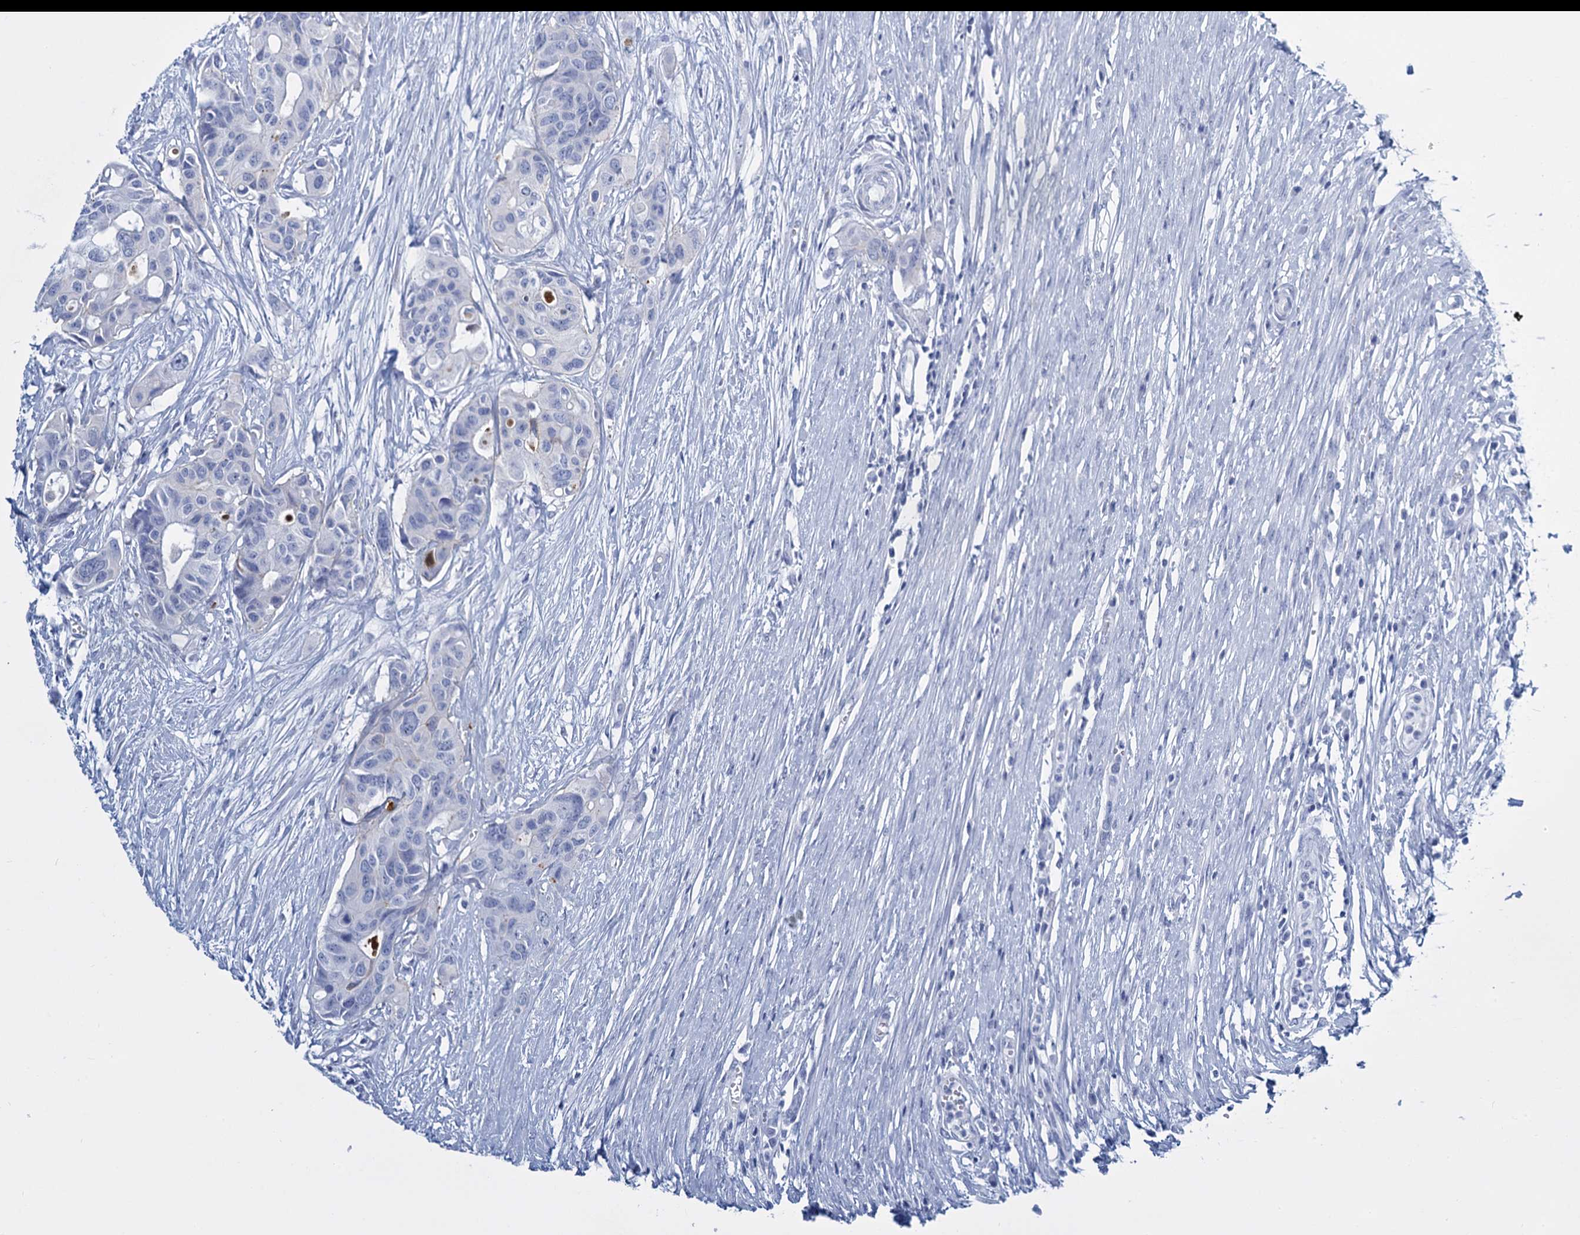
{"staining": {"intensity": "moderate", "quantity": "<25%", "location": "cytoplasmic/membranous"}, "tissue": "colorectal cancer", "cell_type": "Tumor cells", "image_type": "cancer", "snomed": [{"axis": "morphology", "description": "Adenocarcinoma, NOS"}, {"axis": "topography", "description": "Colon"}], "caption": "Colorectal cancer stained with immunohistochemistry (IHC) shows moderate cytoplasmic/membranous positivity in approximately <25% of tumor cells. The protein is shown in brown color, while the nuclei are stained blue.", "gene": "TRIM77", "patient": {"sex": "male", "age": 77}}